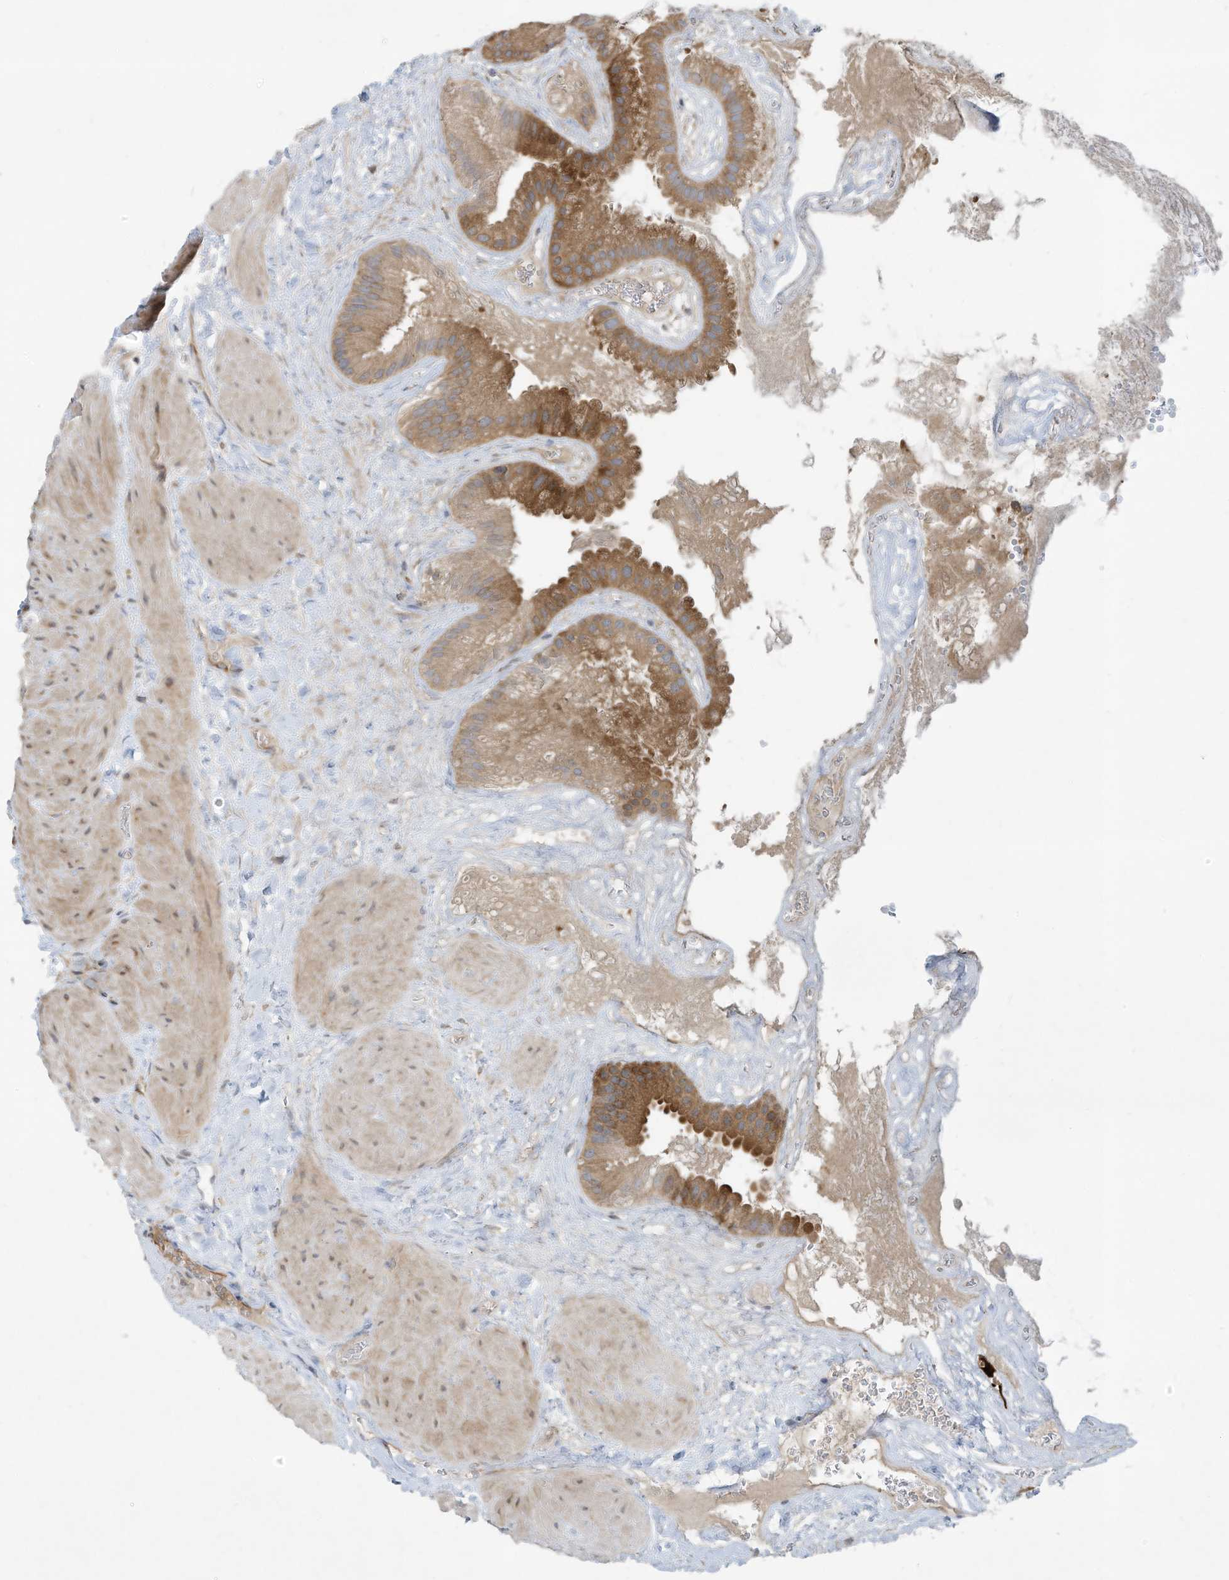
{"staining": {"intensity": "strong", "quantity": ">75%", "location": "cytoplasmic/membranous"}, "tissue": "gallbladder", "cell_type": "Glandular cells", "image_type": "normal", "snomed": [{"axis": "morphology", "description": "Normal tissue, NOS"}, {"axis": "topography", "description": "Gallbladder"}], "caption": "DAB (3,3'-diaminobenzidine) immunohistochemical staining of normal human gallbladder demonstrates strong cytoplasmic/membranous protein positivity in about >75% of glandular cells. (Brightfield microscopy of DAB IHC at high magnification).", "gene": "USE1", "patient": {"sex": "male", "age": 55}}